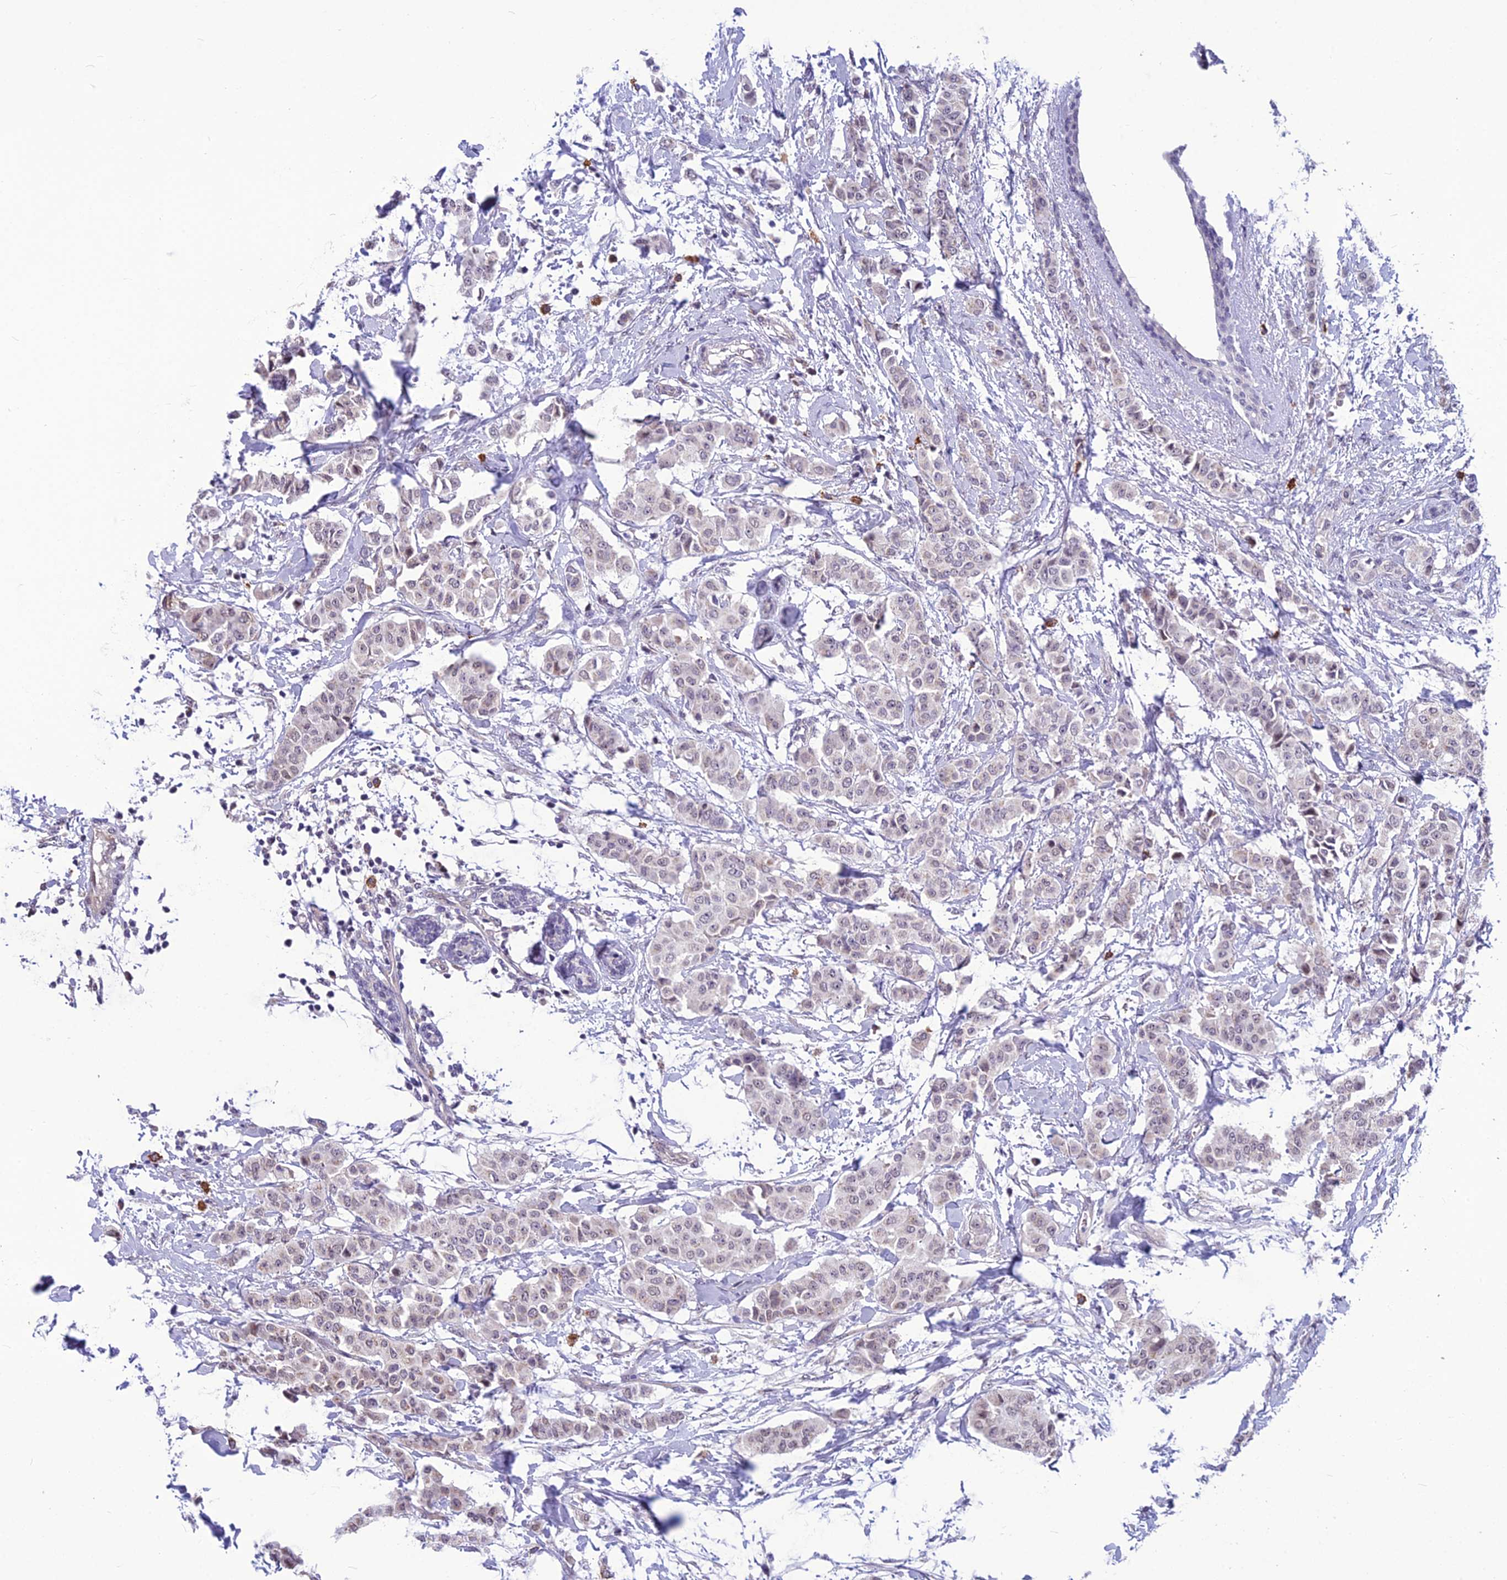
{"staining": {"intensity": "weak", "quantity": "<25%", "location": "nuclear"}, "tissue": "breast cancer", "cell_type": "Tumor cells", "image_type": "cancer", "snomed": [{"axis": "morphology", "description": "Duct carcinoma"}, {"axis": "topography", "description": "Breast"}], "caption": "Immunohistochemistry (IHC) photomicrograph of human breast invasive ductal carcinoma stained for a protein (brown), which reveals no positivity in tumor cells.", "gene": "FBRS", "patient": {"sex": "female", "age": 40}}